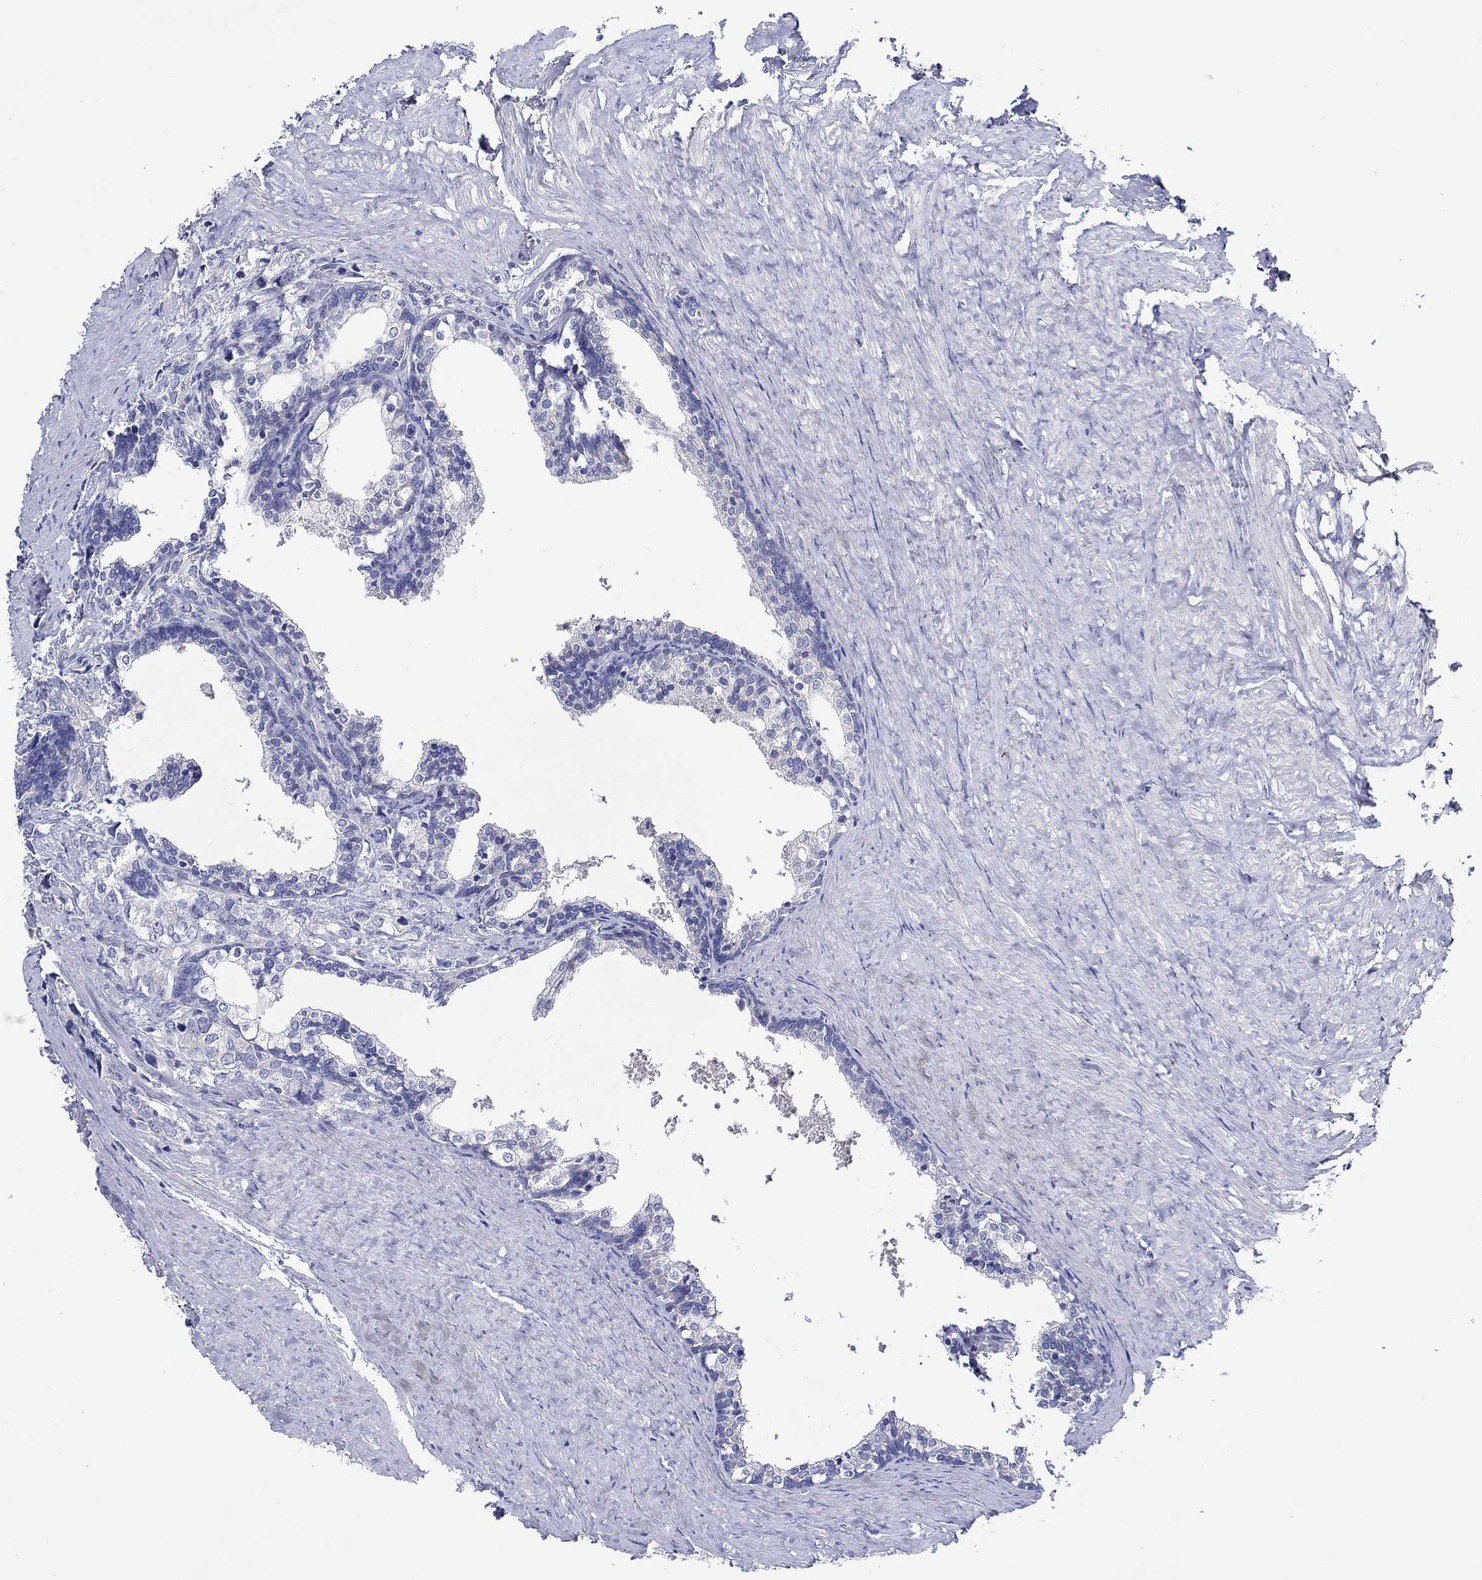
{"staining": {"intensity": "negative", "quantity": "none", "location": "none"}, "tissue": "prostate cancer", "cell_type": "Tumor cells", "image_type": "cancer", "snomed": [{"axis": "morphology", "description": "Adenocarcinoma, NOS"}, {"axis": "topography", "description": "Prostate and seminal vesicle, NOS"}], "caption": "Tumor cells are negative for brown protein staining in prostate cancer (adenocarcinoma). Brightfield microscopy of IHC stained with DAB (3,3'-diaminobenzidine) (brown) and hematoxylin (blue), captured at high magnification.", "gene": "CHIT1", "patient": {"sex": "male", "age": 63}}